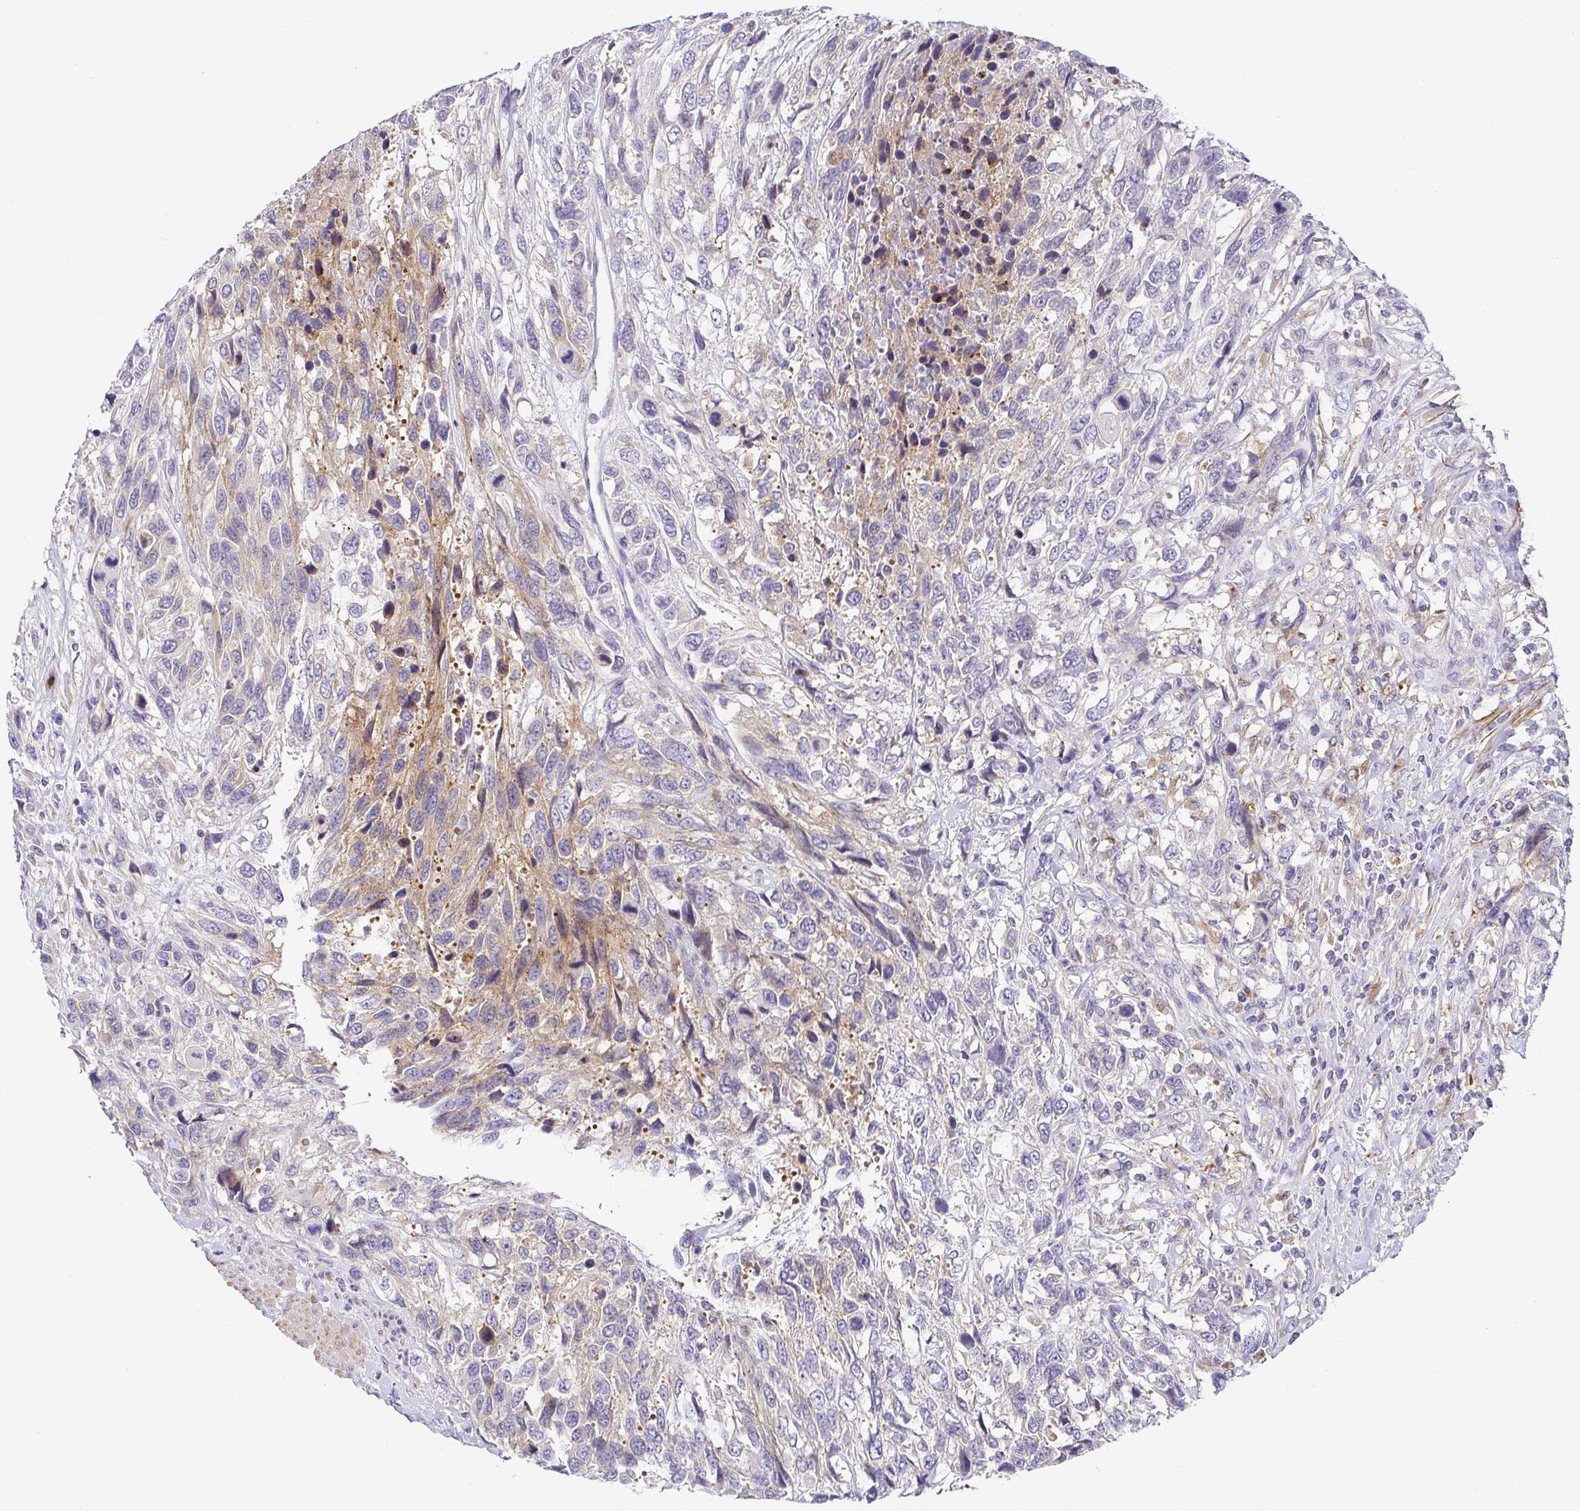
{"staining": {"intensity": "weak", "quantity": "<25%", "location": "cytoplasmic/membranous"}, "tissue": "urothelial cancer", "cell_type": "Tumor cells", "image_type": "cancer", "snomed": [{"axis": "morphology", "description": "Urothelial carcinoma, High grade"}, {"axis": "topography", "description": "Urinary bladder"}], "caption": "Immunohistochemical staining of urothelial cancer demonstrates no significant positivity in tumor cells.", "gene": "RNASE7", "patient": {"sex": "female", "age": 70}}